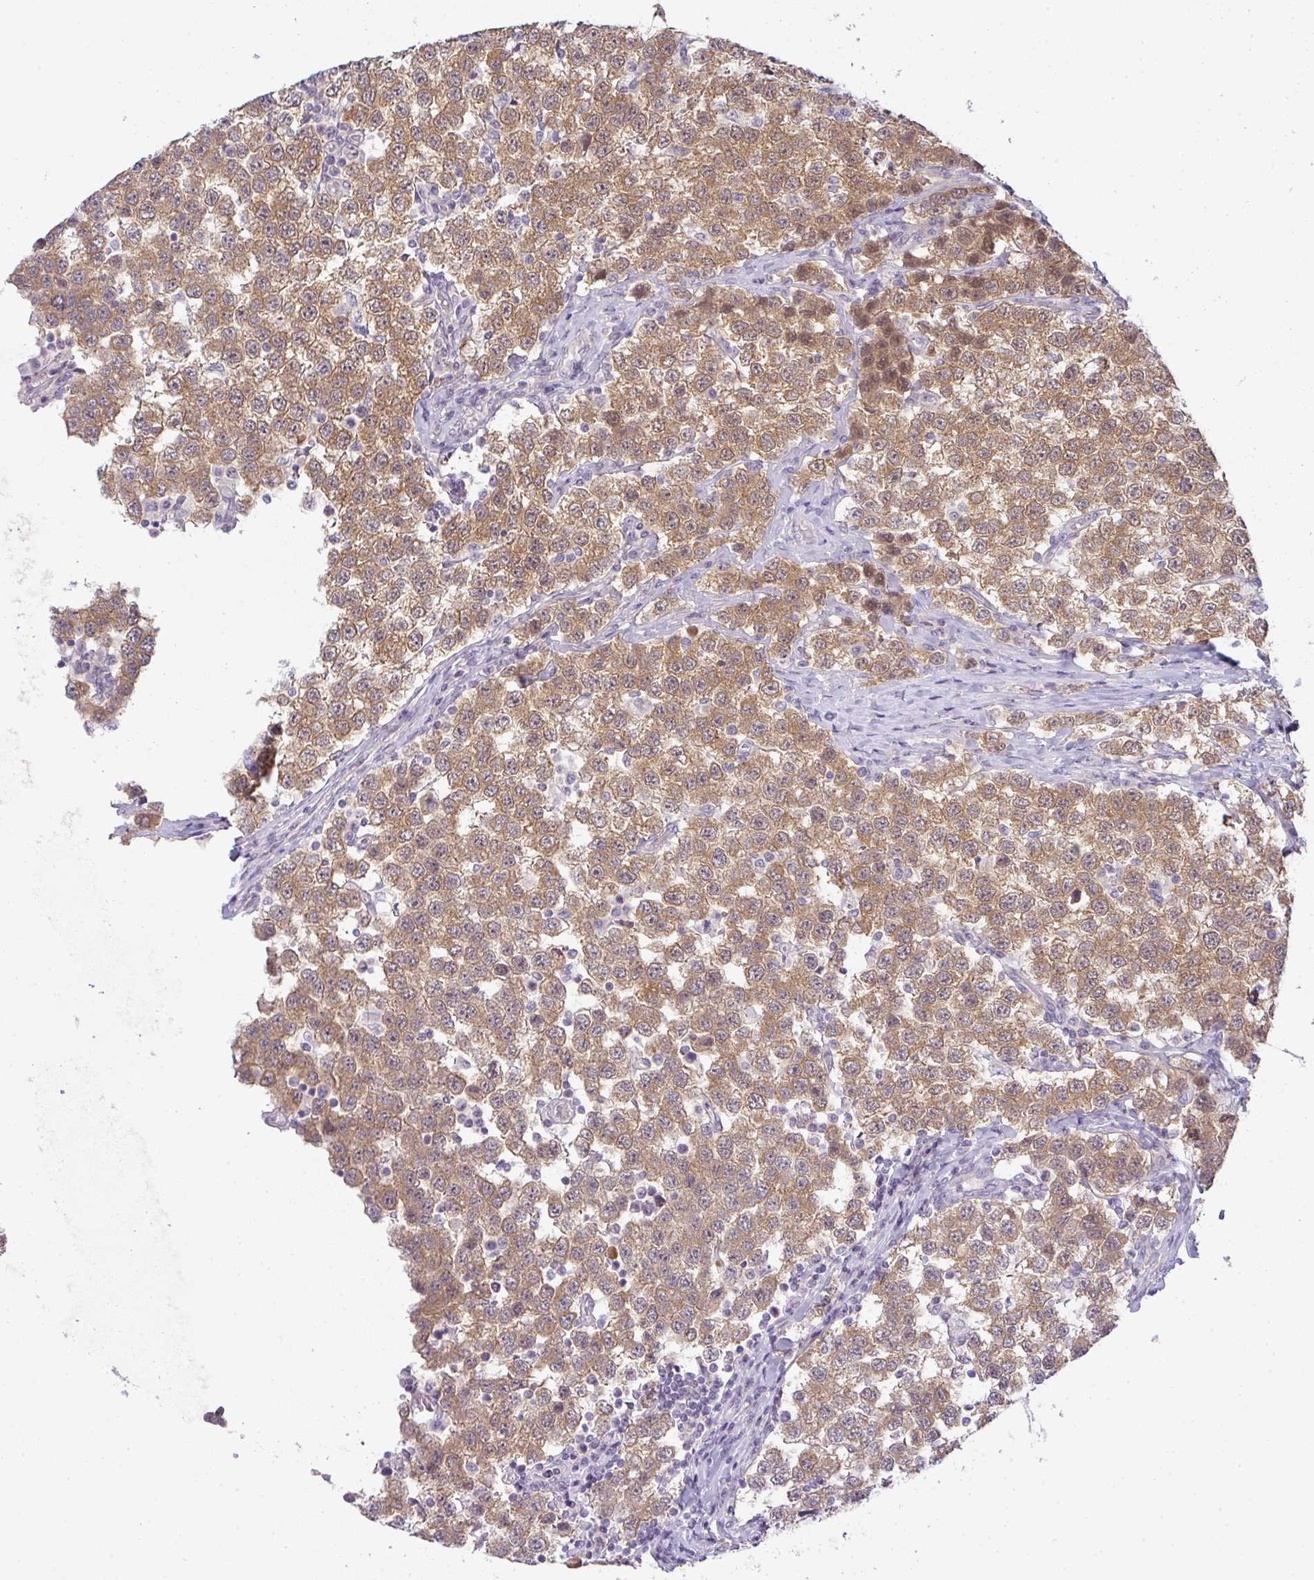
{"staining": {"intensity": "moderate", "quantity": ">75%", "location": "cytoplasmic/membranous"}, "tissue": "testis cancer", "cell_type": "Tumor cells", "image_type": "cancer", "snomed": [{"axis": "morphology", "description": "Seminoma, NOS"}, {"axis": "topography", "description": "Testis"}], "caption": "The micrograph demonstrates staining of testis cancer (seminoma), revealing moderate cytoplasmic/membranous protein positivity (brown color) within tumor cells. Nuclei are stained in blue.", "gene": "CSE1L", "patient": {"sex": "male", "age": 34}}